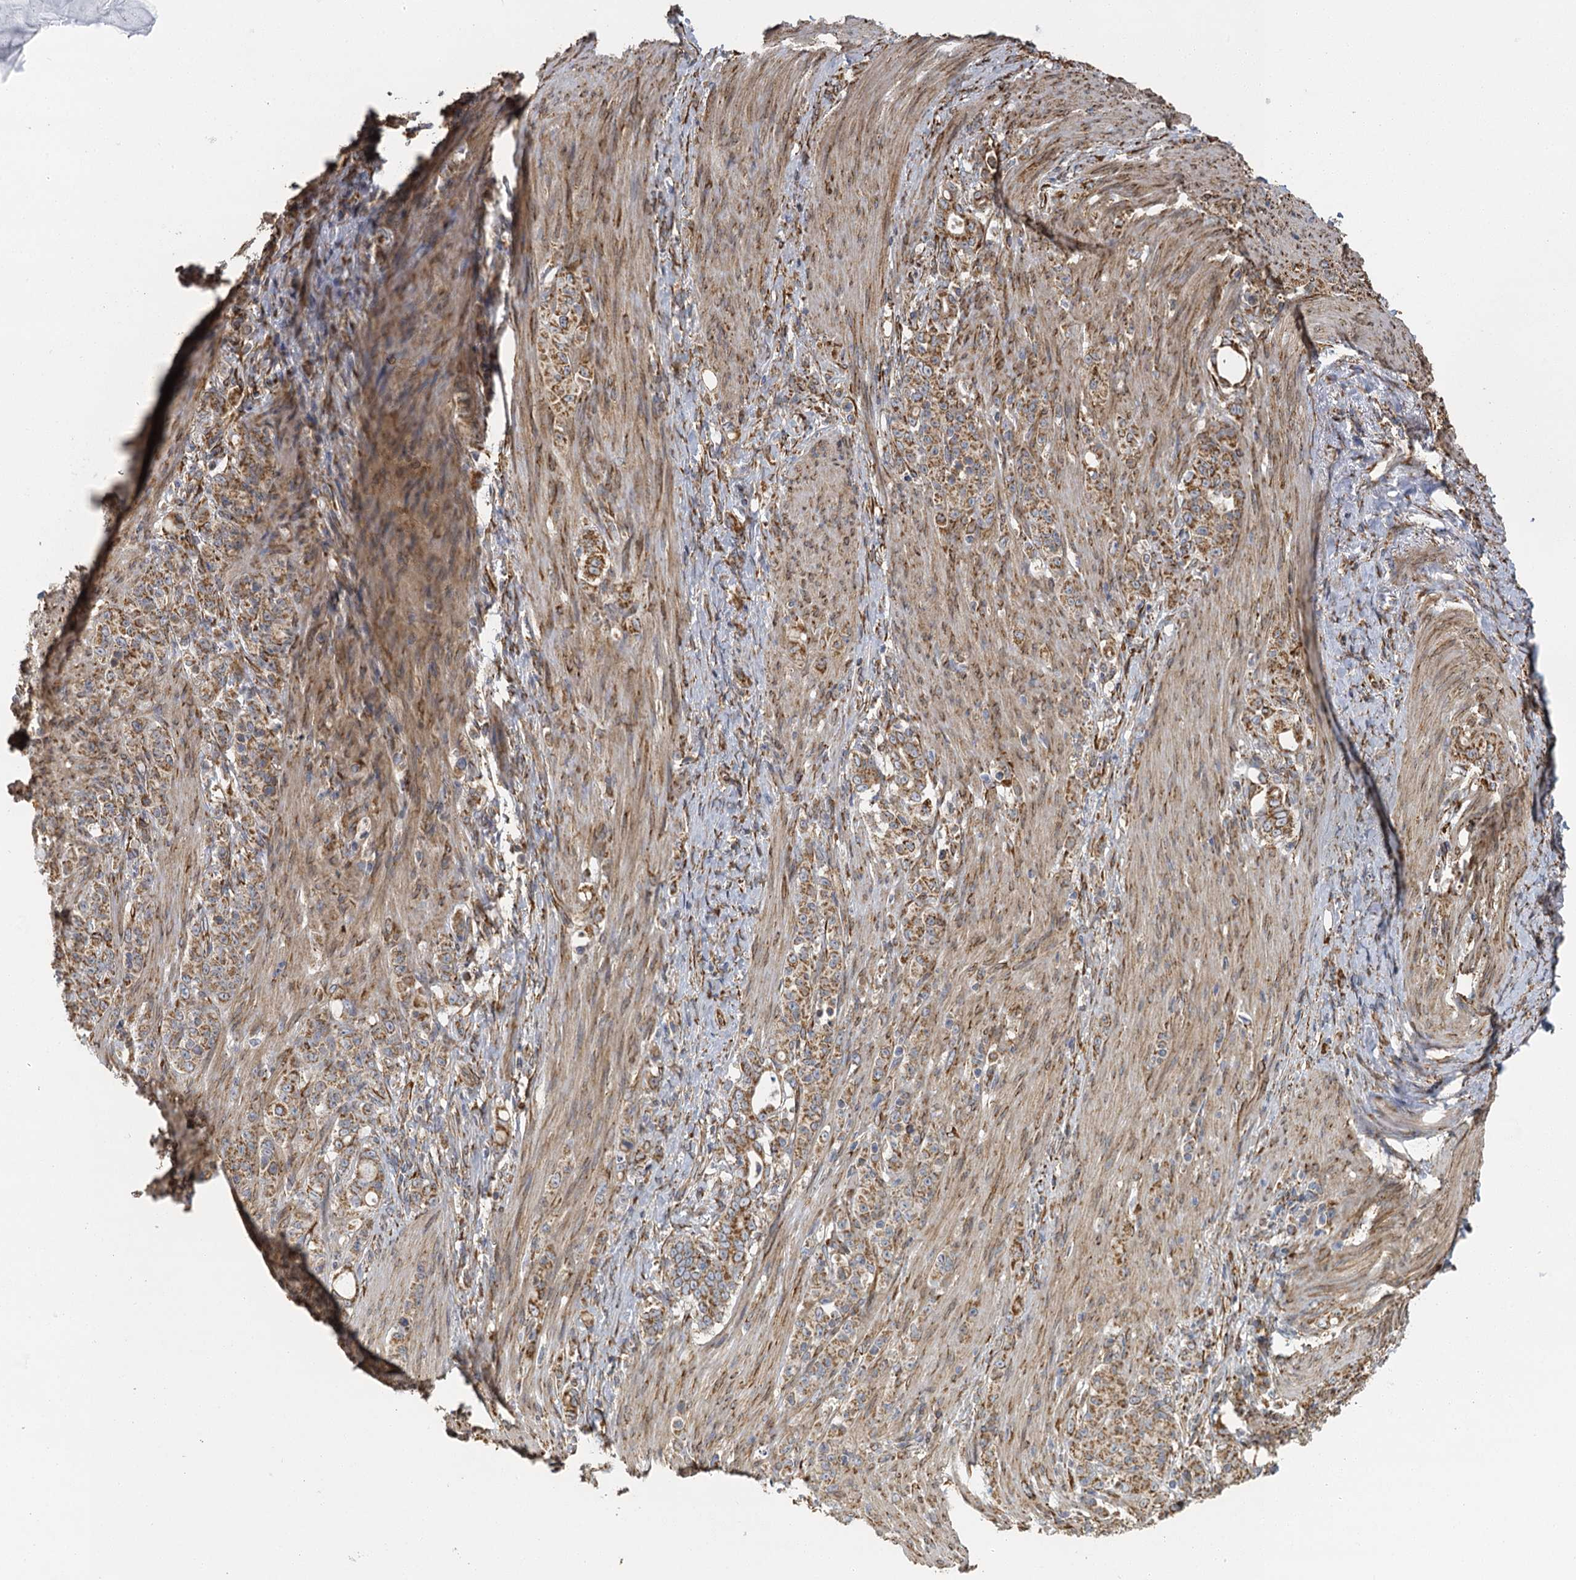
{"staining": {"intensity": "moderate", "quantity": ">75%", "location": "cytoplasmic/membranous"}, "tissue": "stomach cancer", "cell_type": "Tumor cells", "image_type": "cancer", "snomed": [{"axis": "morphology", "description": "Adenocarcinoma, NOS"}, {"axis": "topography", "description": "Stomach"}], "caption": "Approximately >75% of tumor cells in stomach cancer (adenocarcinoma) show moderate cytoplasmic/membranous protein positivity as visualized by brown immunohistochemical staining.", "gene": "IL11RA", "patient": {"sex": "female", "age": 79}}